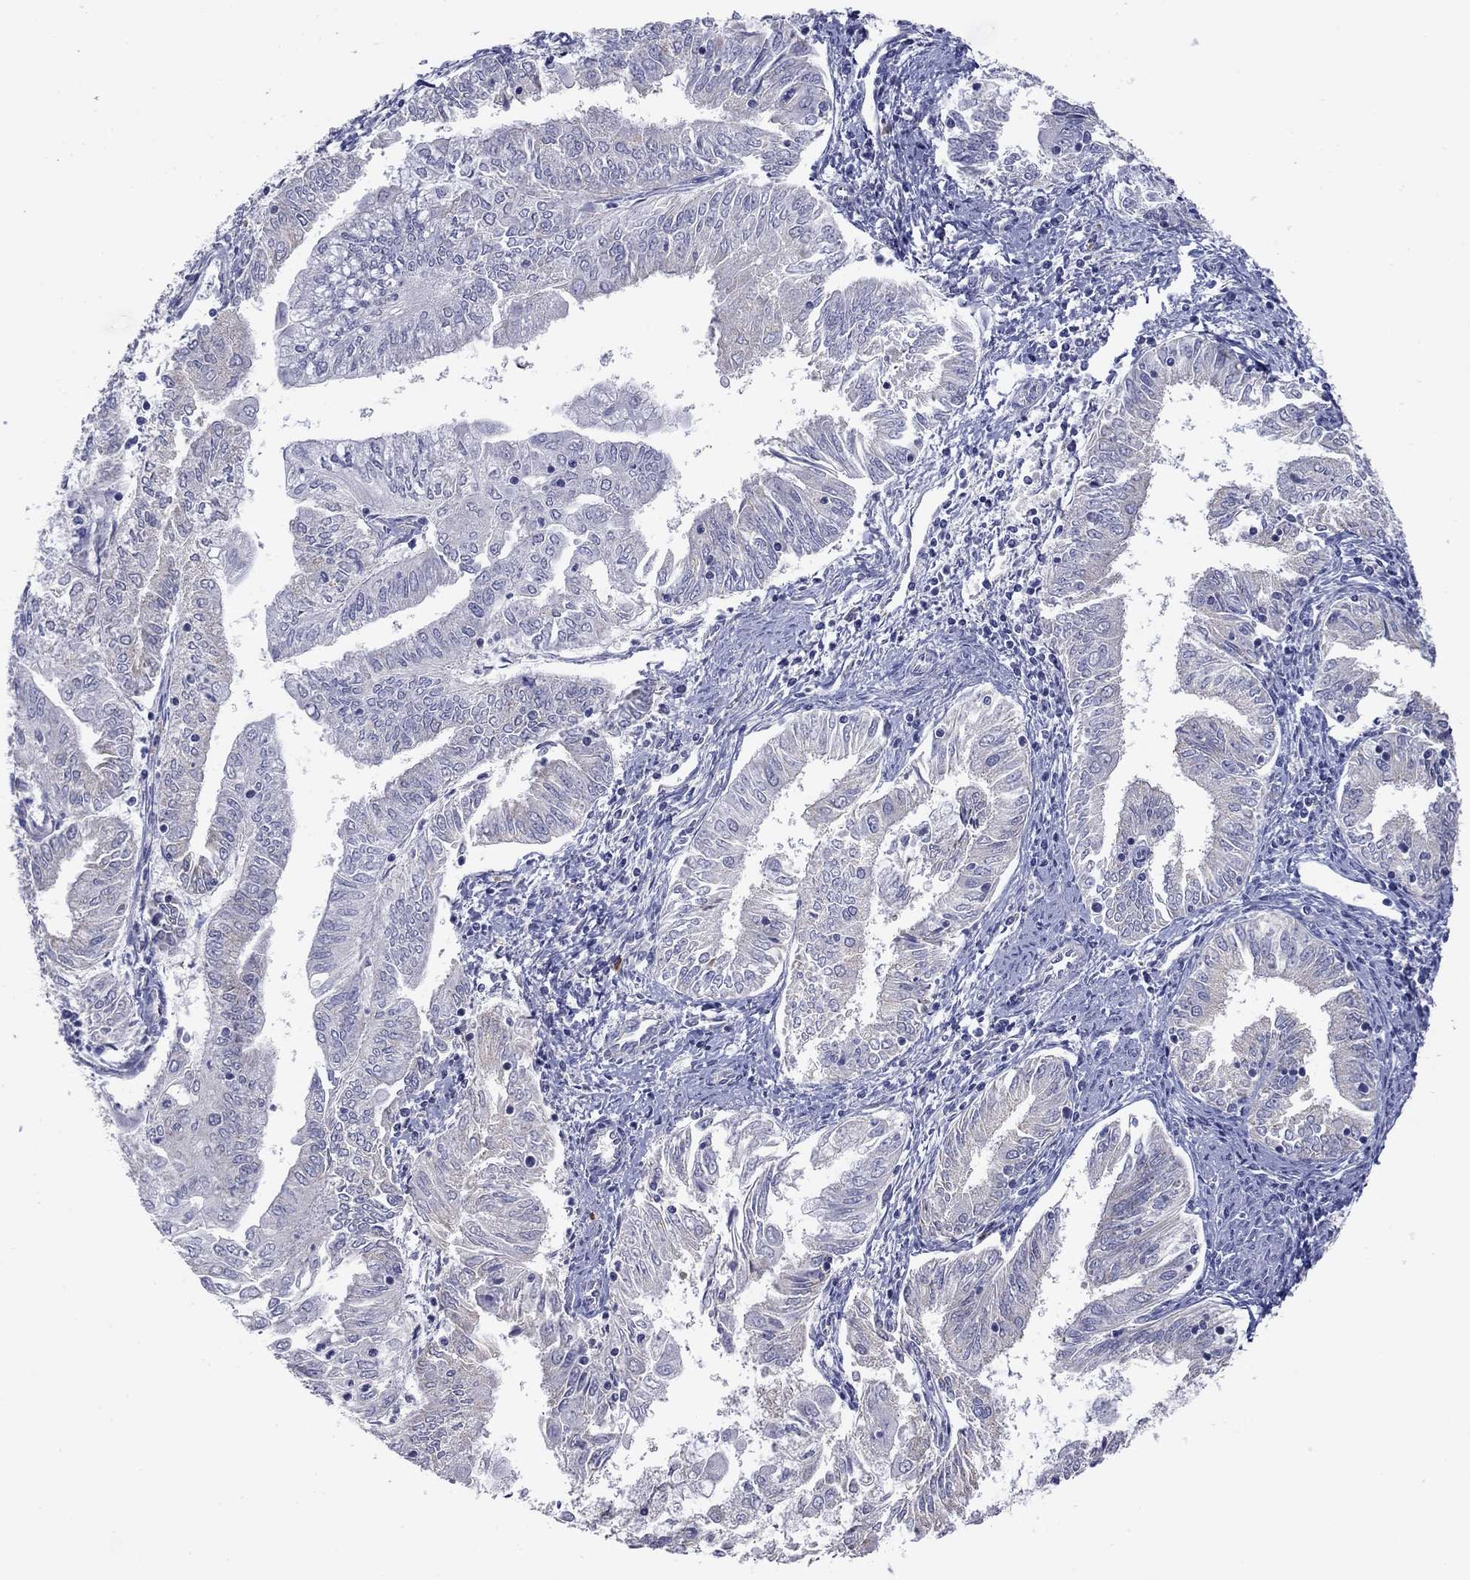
{"staining": {"intensity": "negative", "quantity": "none", "location": "none"}, "tissue": "endometrial cancer", "cell_type": "Tumor cells", "image_type": "cancer", "snomed": [{"axis": "morphology", "description": "Adenocarcinoma, NOS"}, {"axis": "topography", "description": "Endometrium"}], "caption": "This is a histopathology image of immunohistochemistry (IHC) staining of endometrial cancer, which shows no expression in tumor cells.", "gene": "GRK7", "patient": {"sex": "female", "age": 56}}